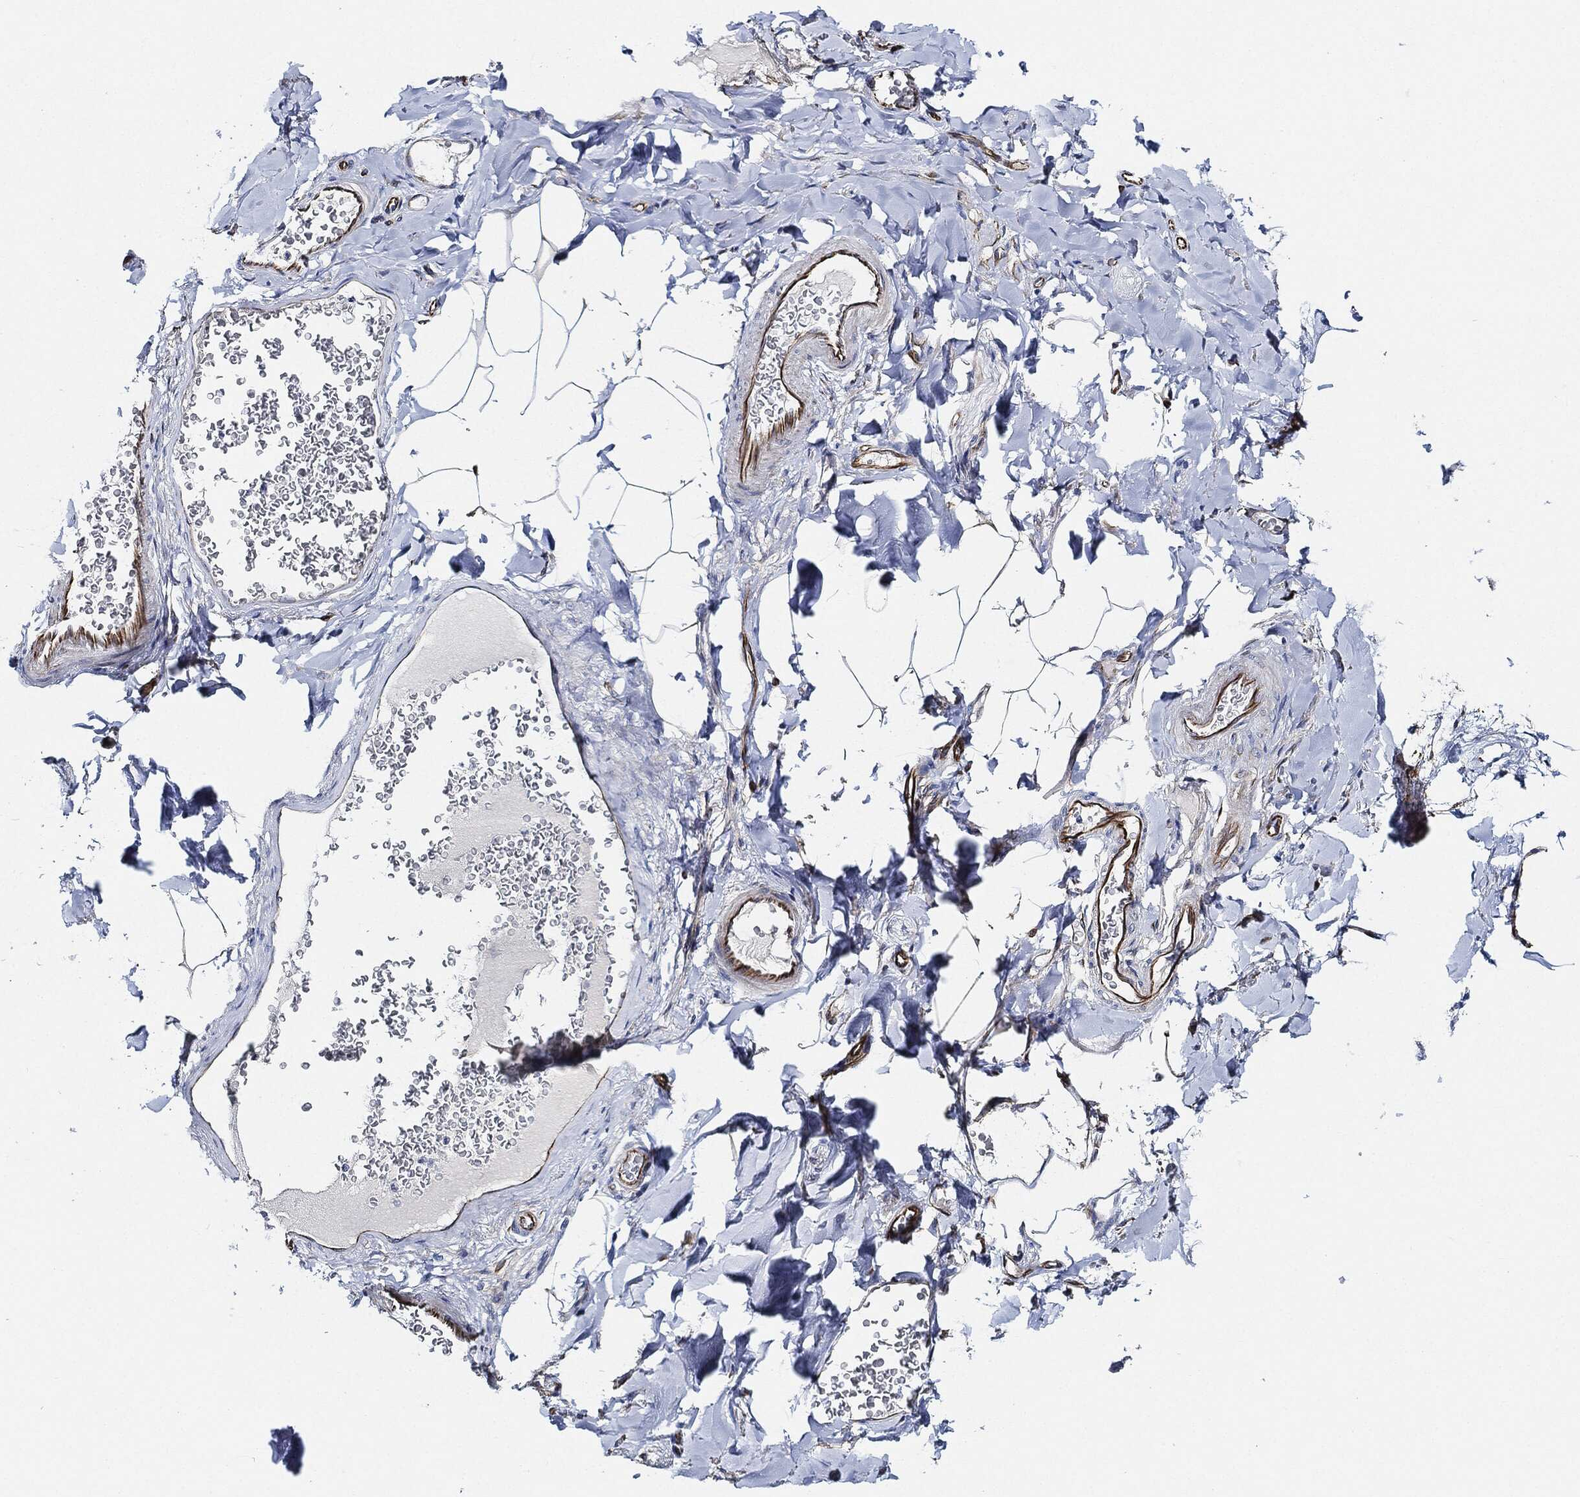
{"staining": {"intensity": "negative", "quantity": "none", "location": "none"}, "tissue": "adipose tissue", "cell_type": "Adipocytes", "image_type": "normal", "snomed": [{"axis": "morphology", "description": "Normal tissue, NOS"}, {"axis": "topography", "description": "Smooth muscle"}, {"axis": "topography", "description": "Duodenum"}, {"axis": "topography", "description": "Peripheral nerve tissue"}], "caption": "The immunohistochemistry photomicrograph has no significant expression in adipocytes of adipose tissue.", "gene": "THSD1", "patient": {"sex": "female", "age": 61}}